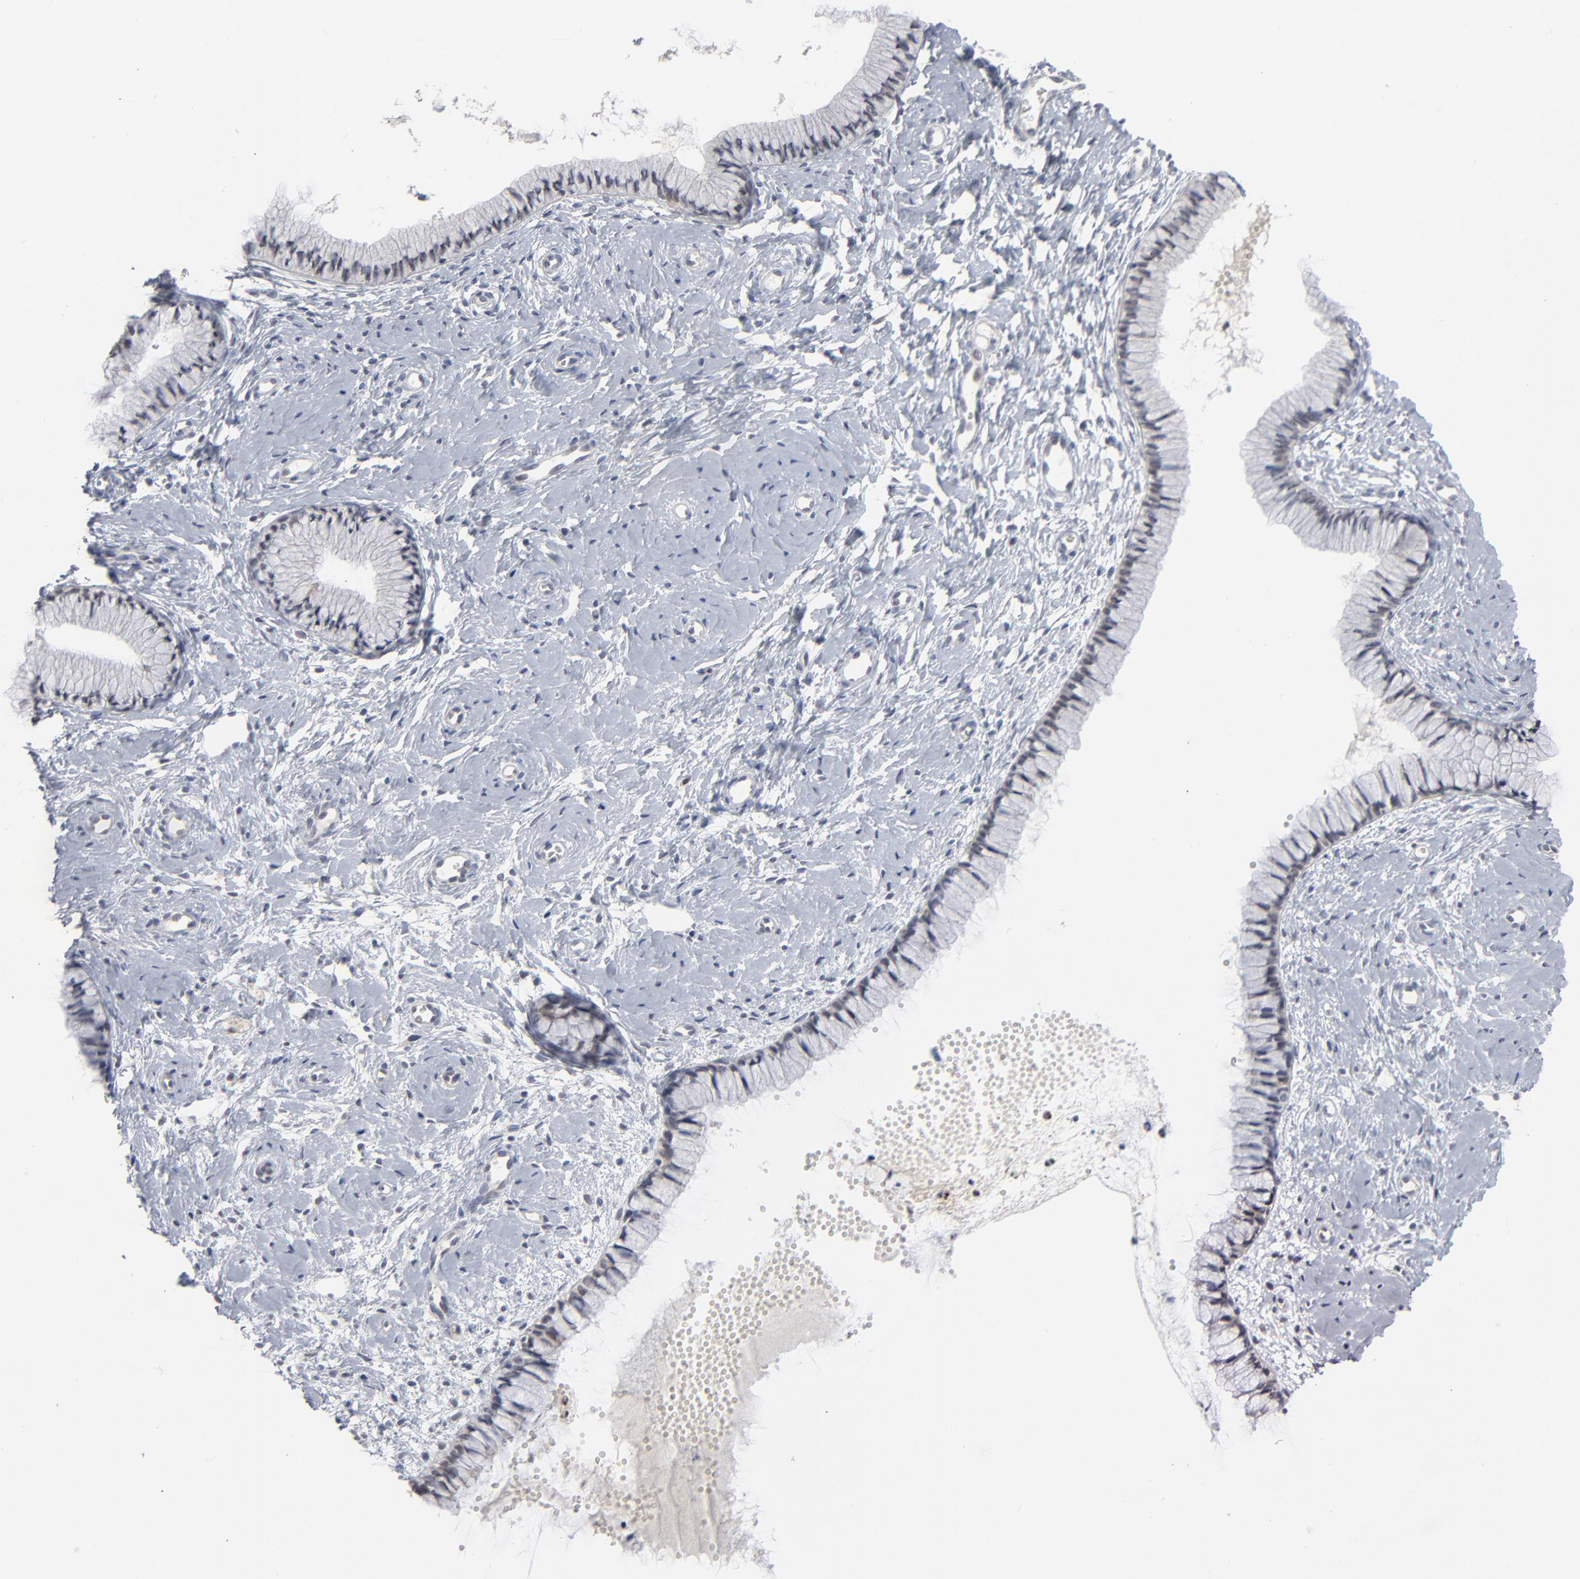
{"staining": {"intensity": "negative", "quantity": "none", "location": "none"}, "tissue": "cervix", "cell_type": "Glandular cells", "image_type": "normal", "snomed": [{"axis": "morphology", "description": "Normal tissue, NOS"}, {"axis": "topography", "description": "Cervix"}], "caption": "High power microscopy micrograph of an immunohistochemistry histopathology image of normal cervix, revealing no significant positivity in glandular cells. Nuclei are stained in blue.", "gene": "FOXN2", "patient": {"sex": "female", "age": 46}}